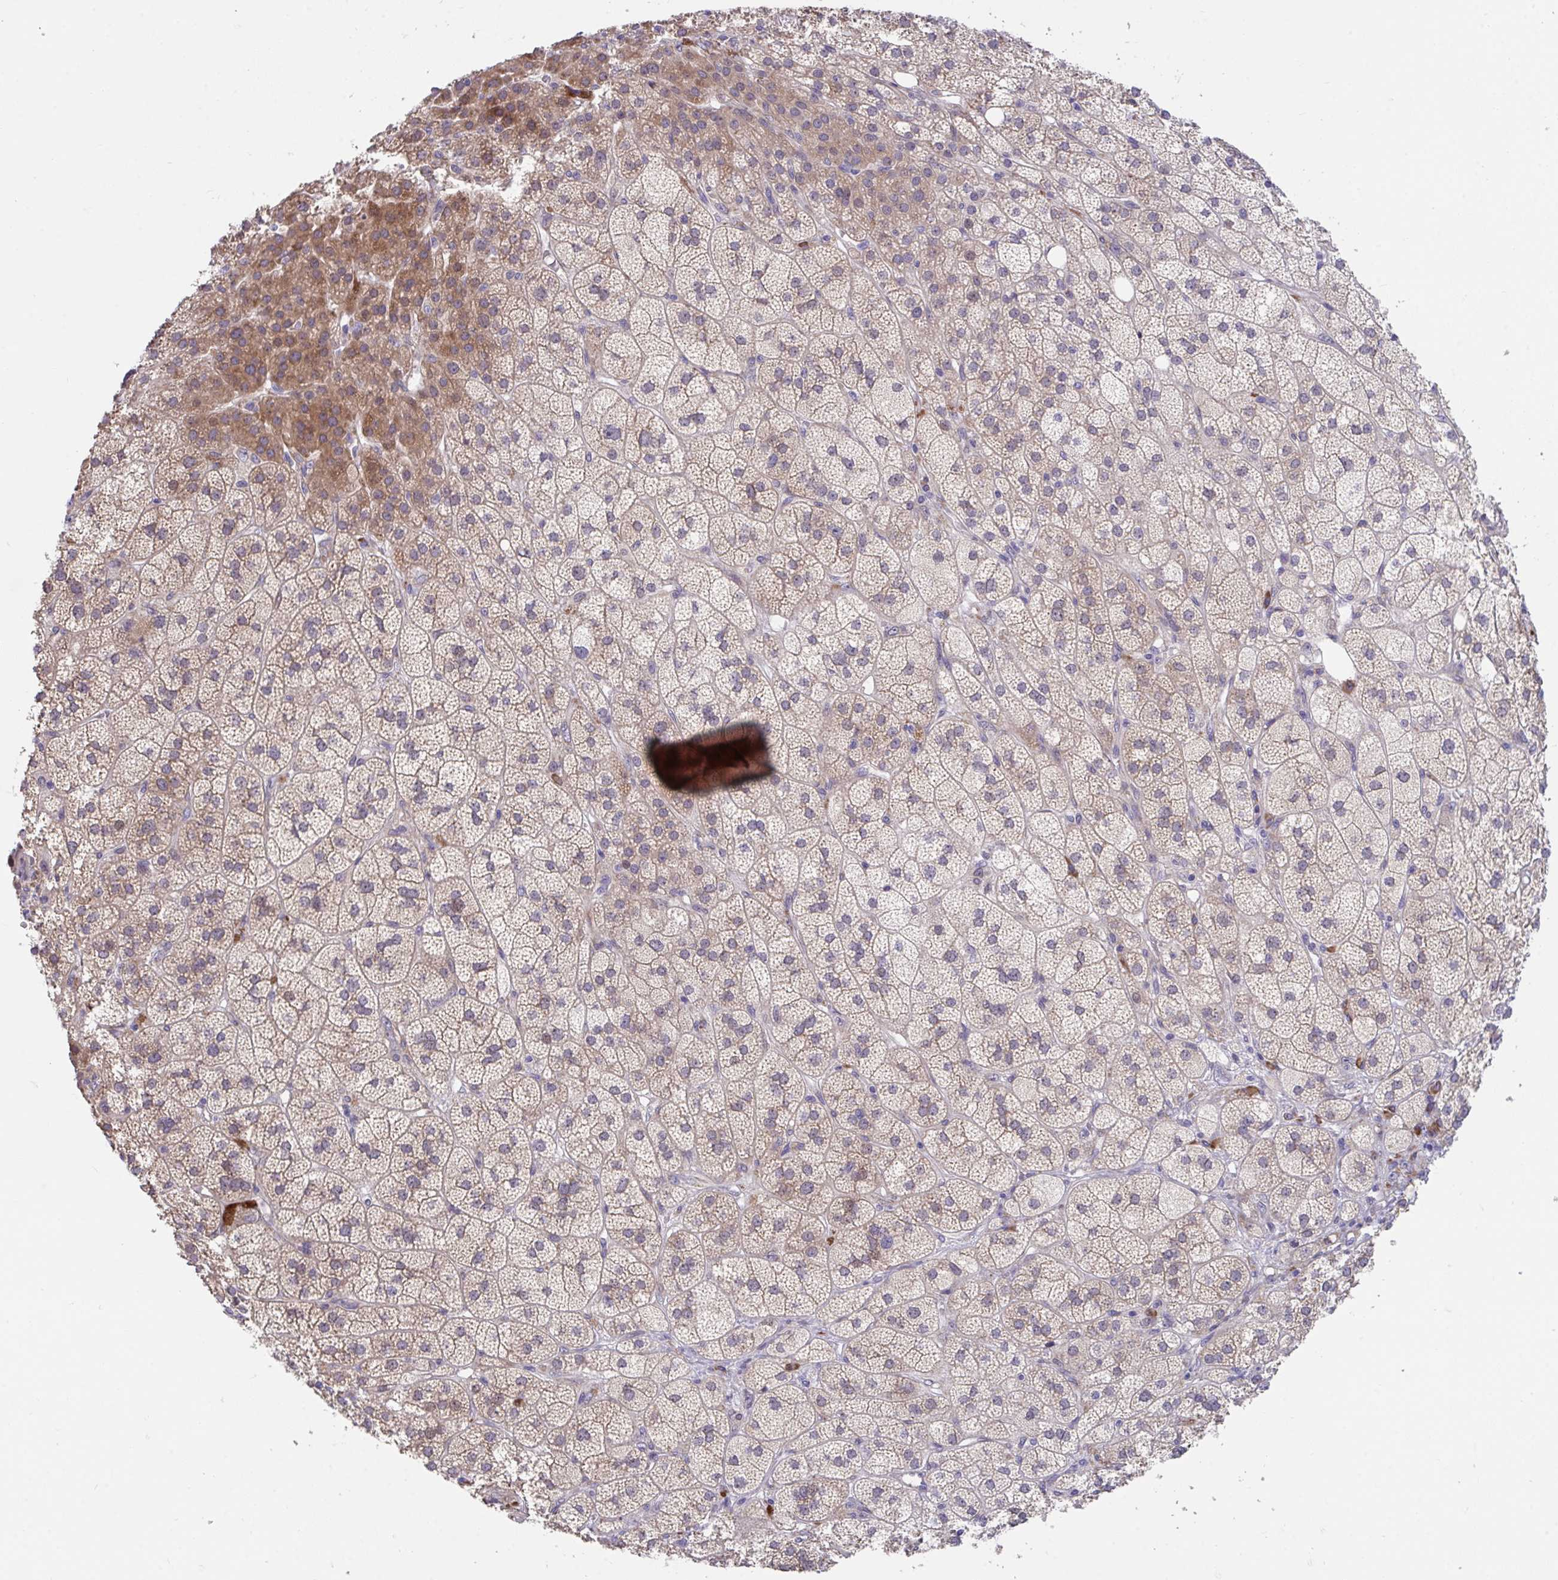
{"staining": {"intensity": "moderate", "quantity": "25%-75%", "location": "cytoplasmic/membranous,nuclear"}, "tissue": "adrenal gland", "cell_type": "Glandular cells", "image_type": "normal", "snomed": [{"axis": "morphology", "description": "Normal tissue, NOS"}, {"axis": "topography", "description": "Adrenal gland"}], "caption": "Immunohistochemistry histopathology image of unremarkable adrenal gland: adrenal gland stained using immunohistochemistry (IHC) exhibits medium levels of moderate protein expression localized specifically in the cytoplasmic/membranous,nuclear of glandular cells, appearing as a cytoplasmic/membranous,nuclear brown color.", "gene": "SUSD4", "patient": {"sex": "female", "age": 60}}